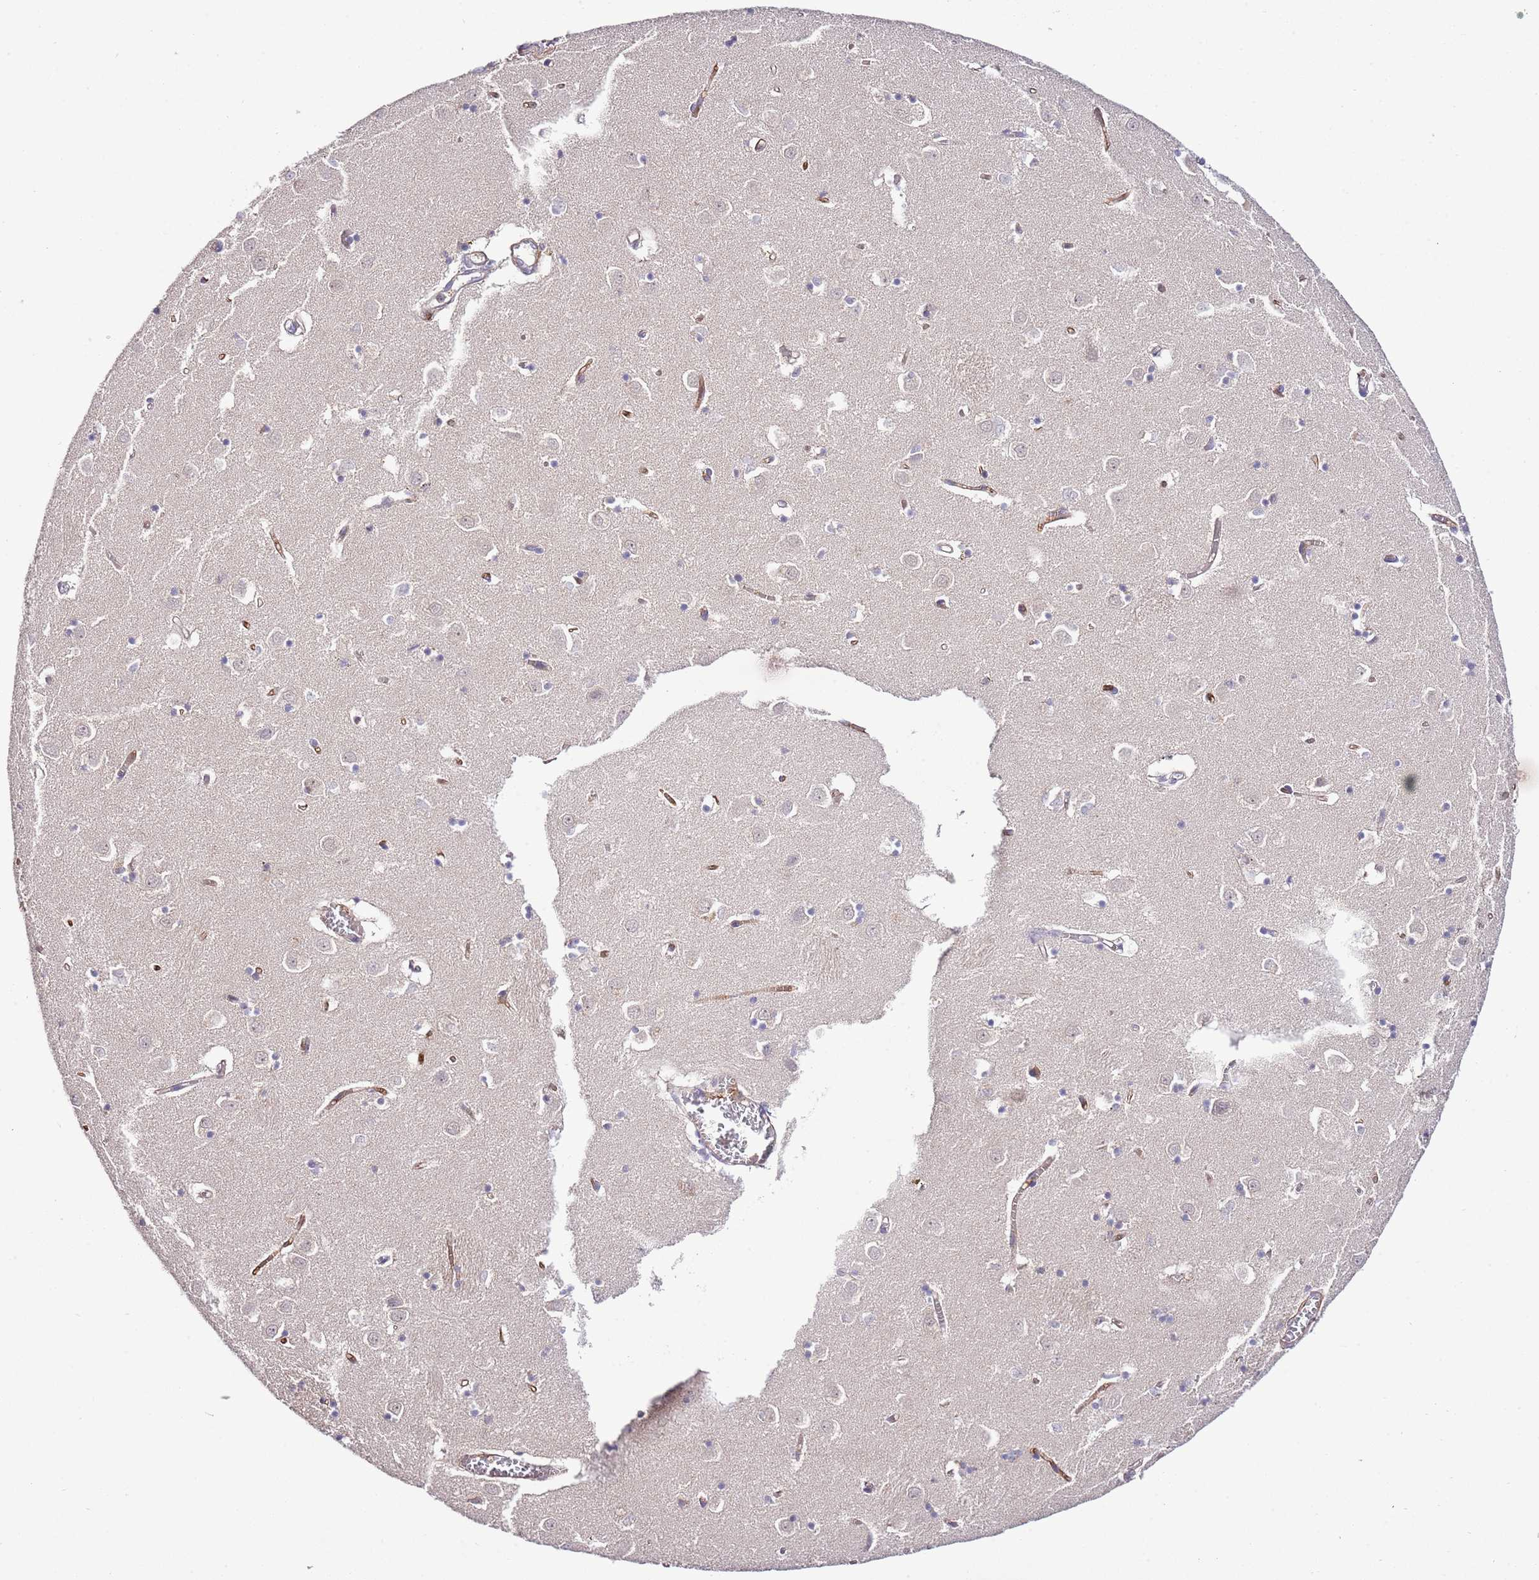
{"staining": {"intensity": "negative", "quantity": "none", "location": "none"}, "tissue": "caudate", "cell_type": "Glial cells", "image_type": "normal", "snomed": [{"axis": "morphology", "description": "Normal tissue, NOS"}, {"axis": "topography", "description": "Lateral ventricle wall"}], "caption": "Glial cells show no significant expression in normal caudate. (Stains: DAB immunohistochemistry (IHC) with hematoxylin counter stain, Microscopy: brightfield microscopy at high magnification).", "gene": "EFHD1", "patient": {"sex": "male", "age": 70}}